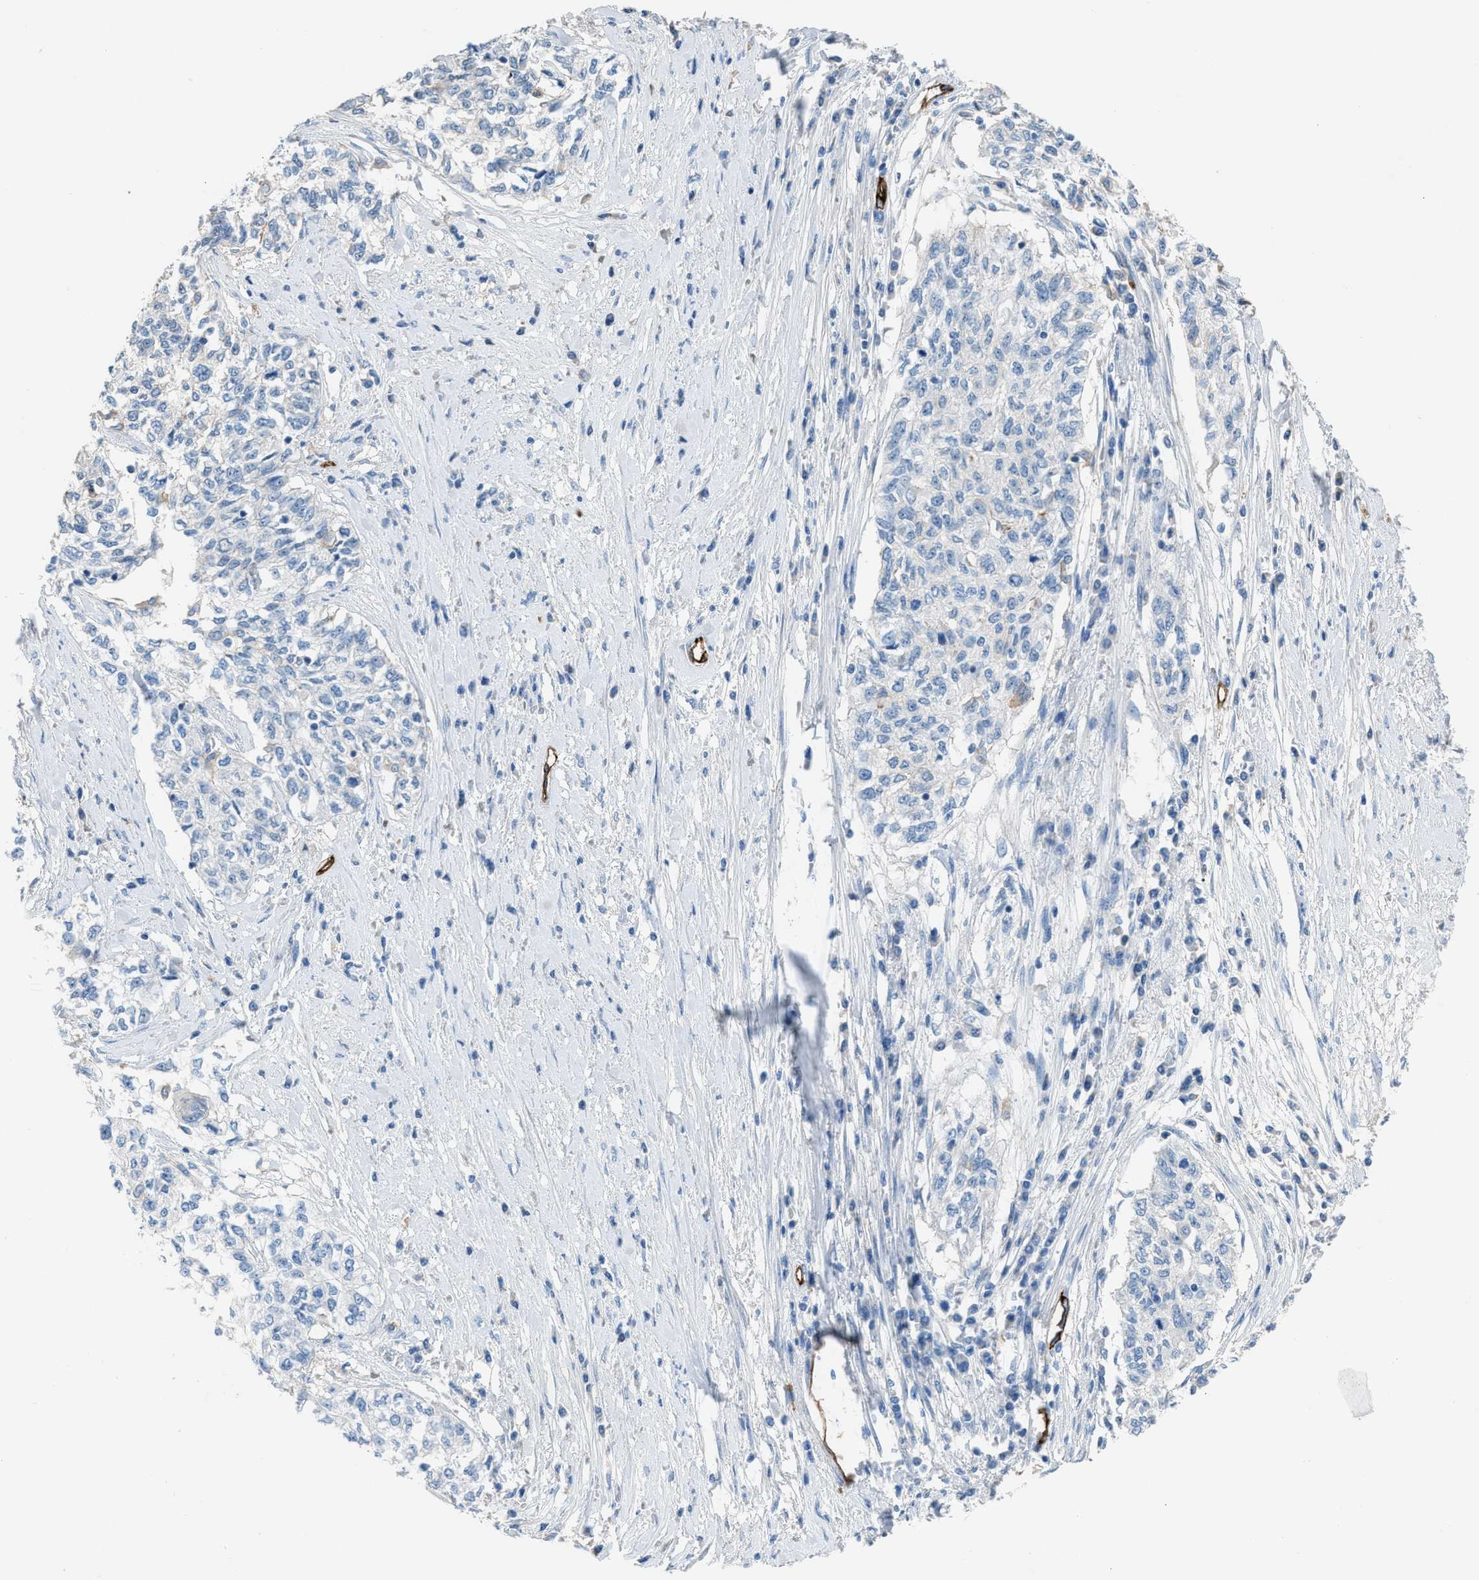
{"staining": {"intensity": "negative", "quantity": "none", "location": "none"}, "tissue": "cervical cancer", "cell_type": "Tumor cells", "image_type": "cancer", "snomed": [{"axis": "morphology", "description": "Squamous cell carcinoma, NOS"}, {"axis": "topography", "description": "Cervix"}], "caption": "Immunohistochemical staining of human squamous cell carcinoma (cervical) exhibits no significant staining in tumor cells.", "gene": "DYSF", "patient": {"sex": "female", "age": 57}}